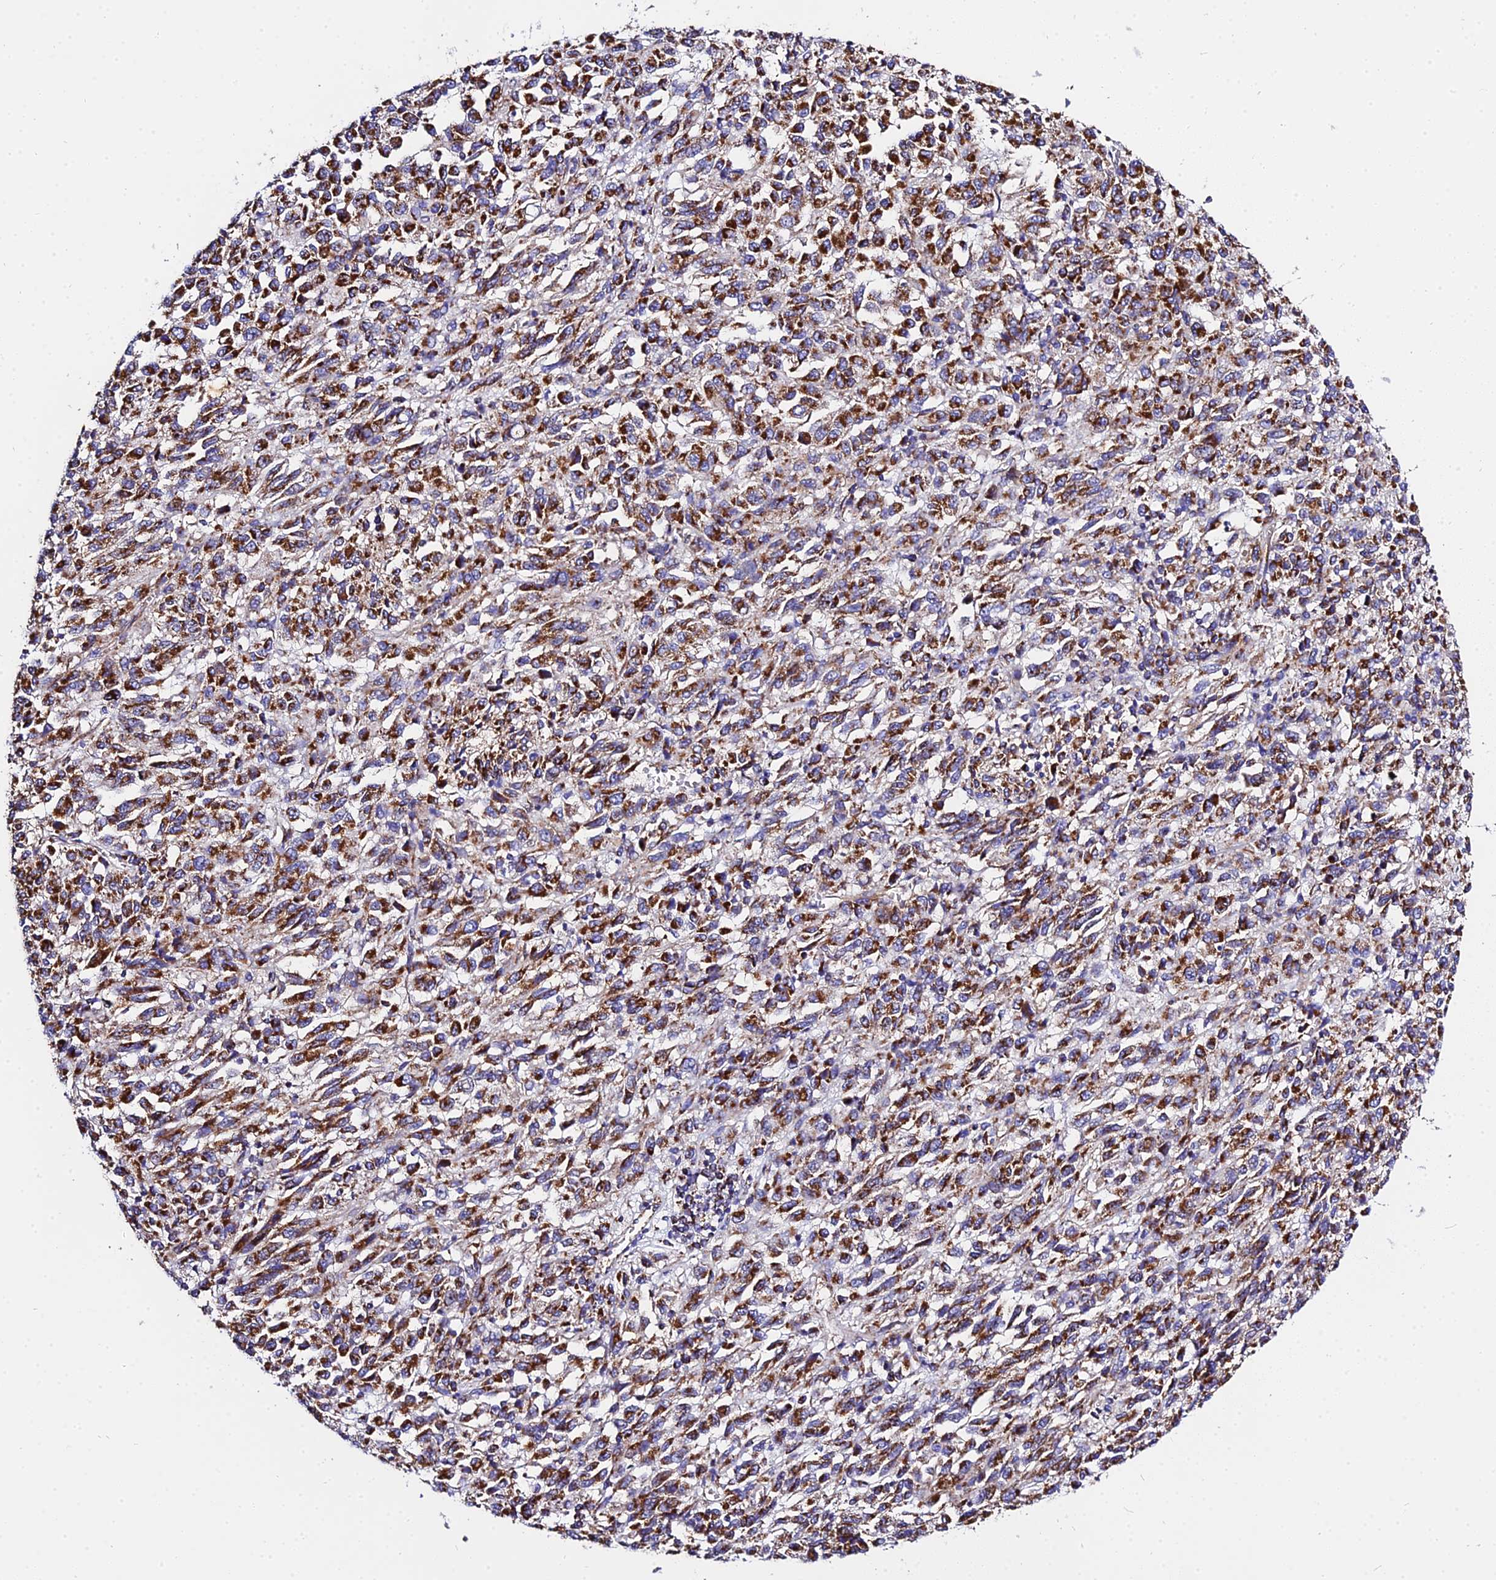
{"staining": {"intensity": "strong", "quantity": ">75%", "location": "cytoplasmic/membranous"}, "tissue": "melanoma", "cell_type": "Tumor cells", "image_type": "cancer", "snomed": [{"axis": "morphology", "description": "Malignant melanoma, Metastatic site"}, {"axis": "topography", "description": "Lung"}], "caption": "Brown immunohistochemical staining in human malignant melanoma (metastatic site) shows strong cytoplasmic/membranous positivity in approximately >75% of tumor cells. (DAB (3,3'-diaminobenzidine) IHC, brown staining for protein, blue staining for nuclei).", "gene": "ZNF573", "patient": {"sex": "male", "age": 64}}